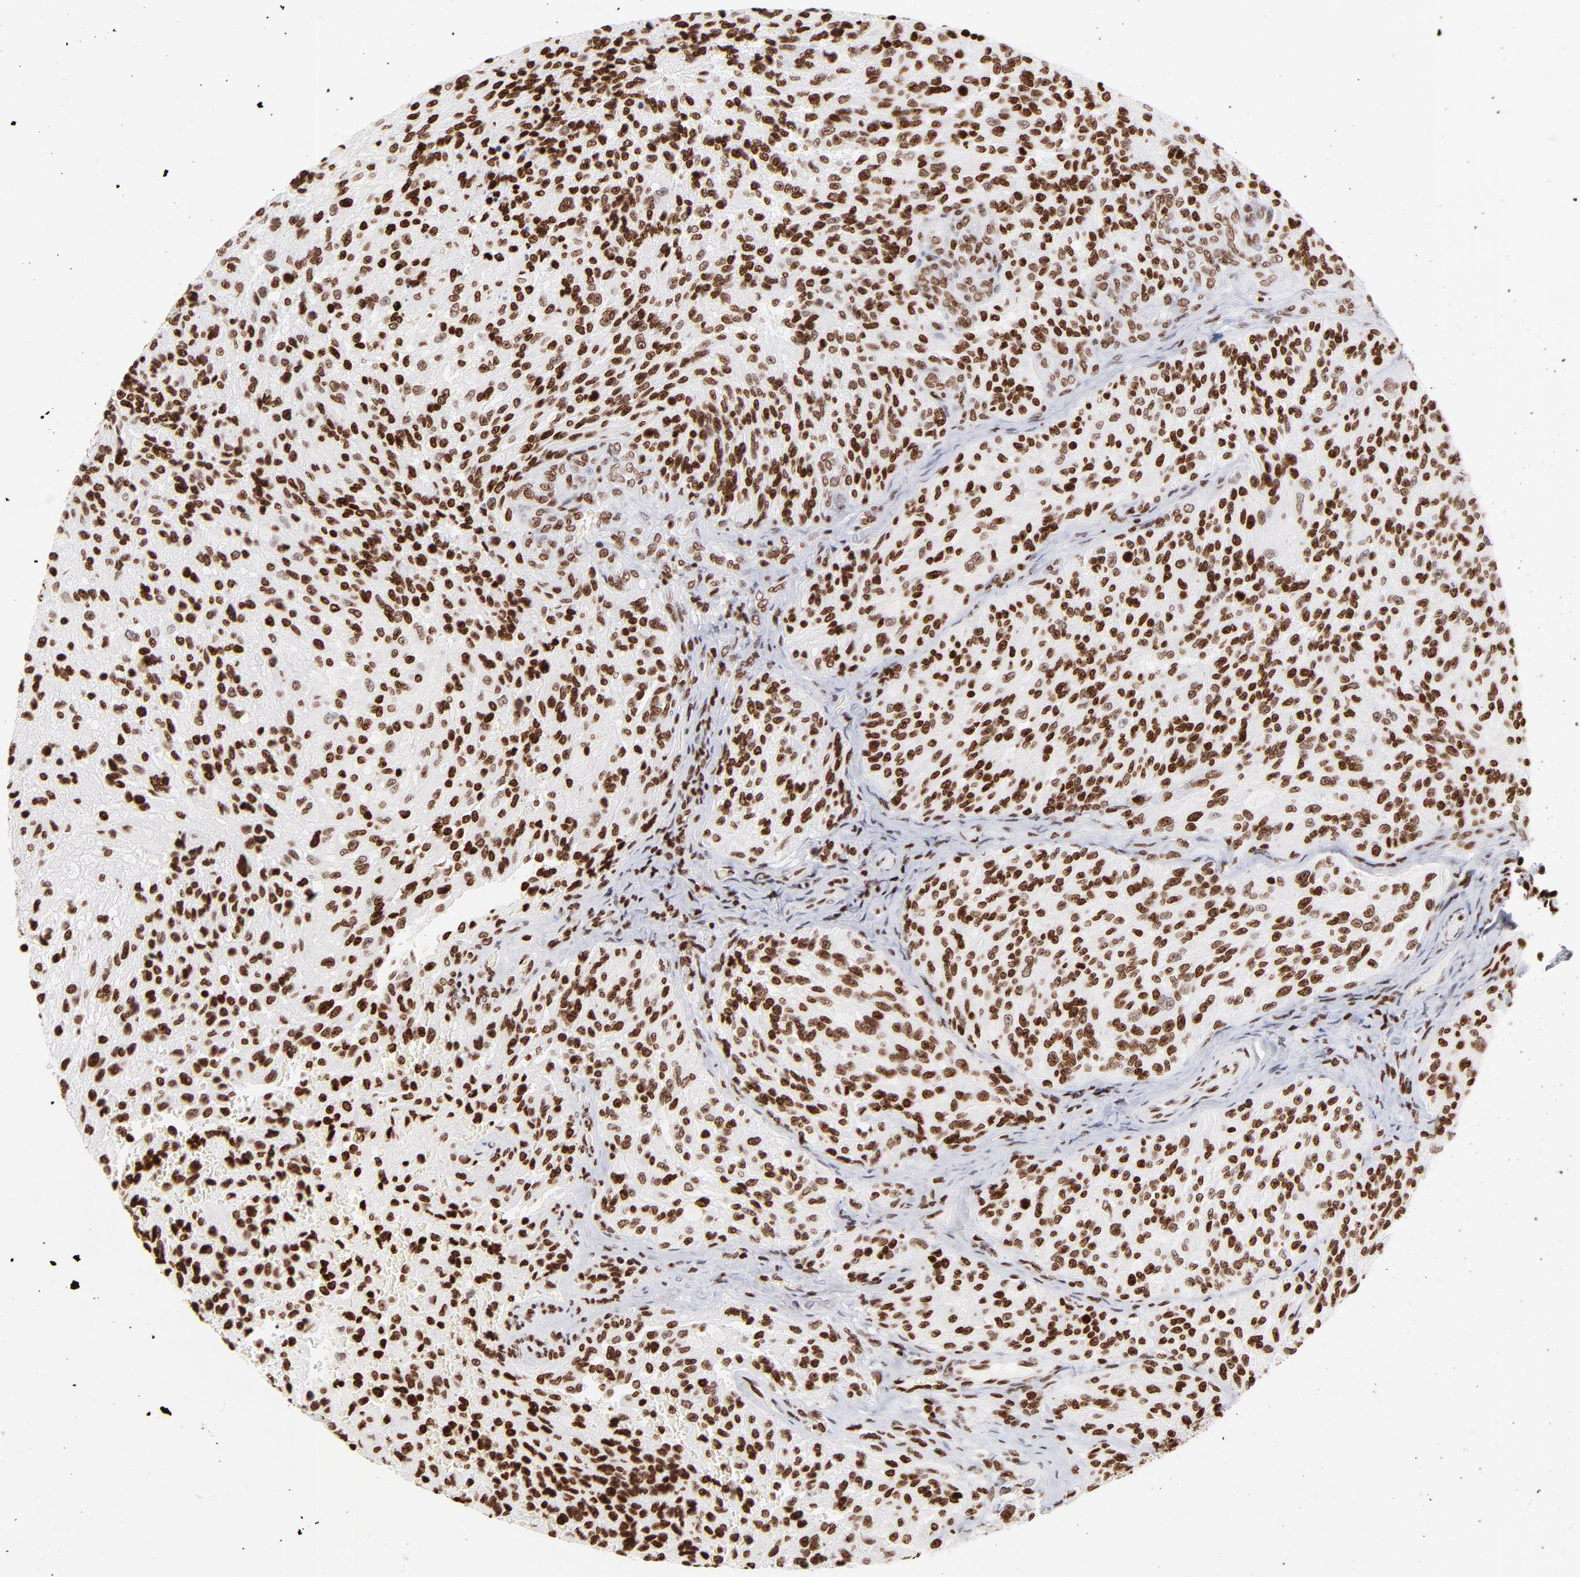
{"staining": {"intensity": "strong", "quantity": ">75%", "location": "nuclear"}, "tissue": "glioma", "cell_type": "Tumor cells", "image_type": "cancer", "snomed": [{"axis": "morphology", "description": "Normal tissue, NOS"}, {"axis": "morphology", "description": "Glioma, malignant, High grade"}, {"axis": "topography", "description": "Cerebral cortex"}], "caption": "The immunohistochemical stain highlights strong nuclear staining in tumor cells of malignant glioma (high-grade) tissue.", "gene": "RTL4", "patient": {"sex": "male", "age": 56}}